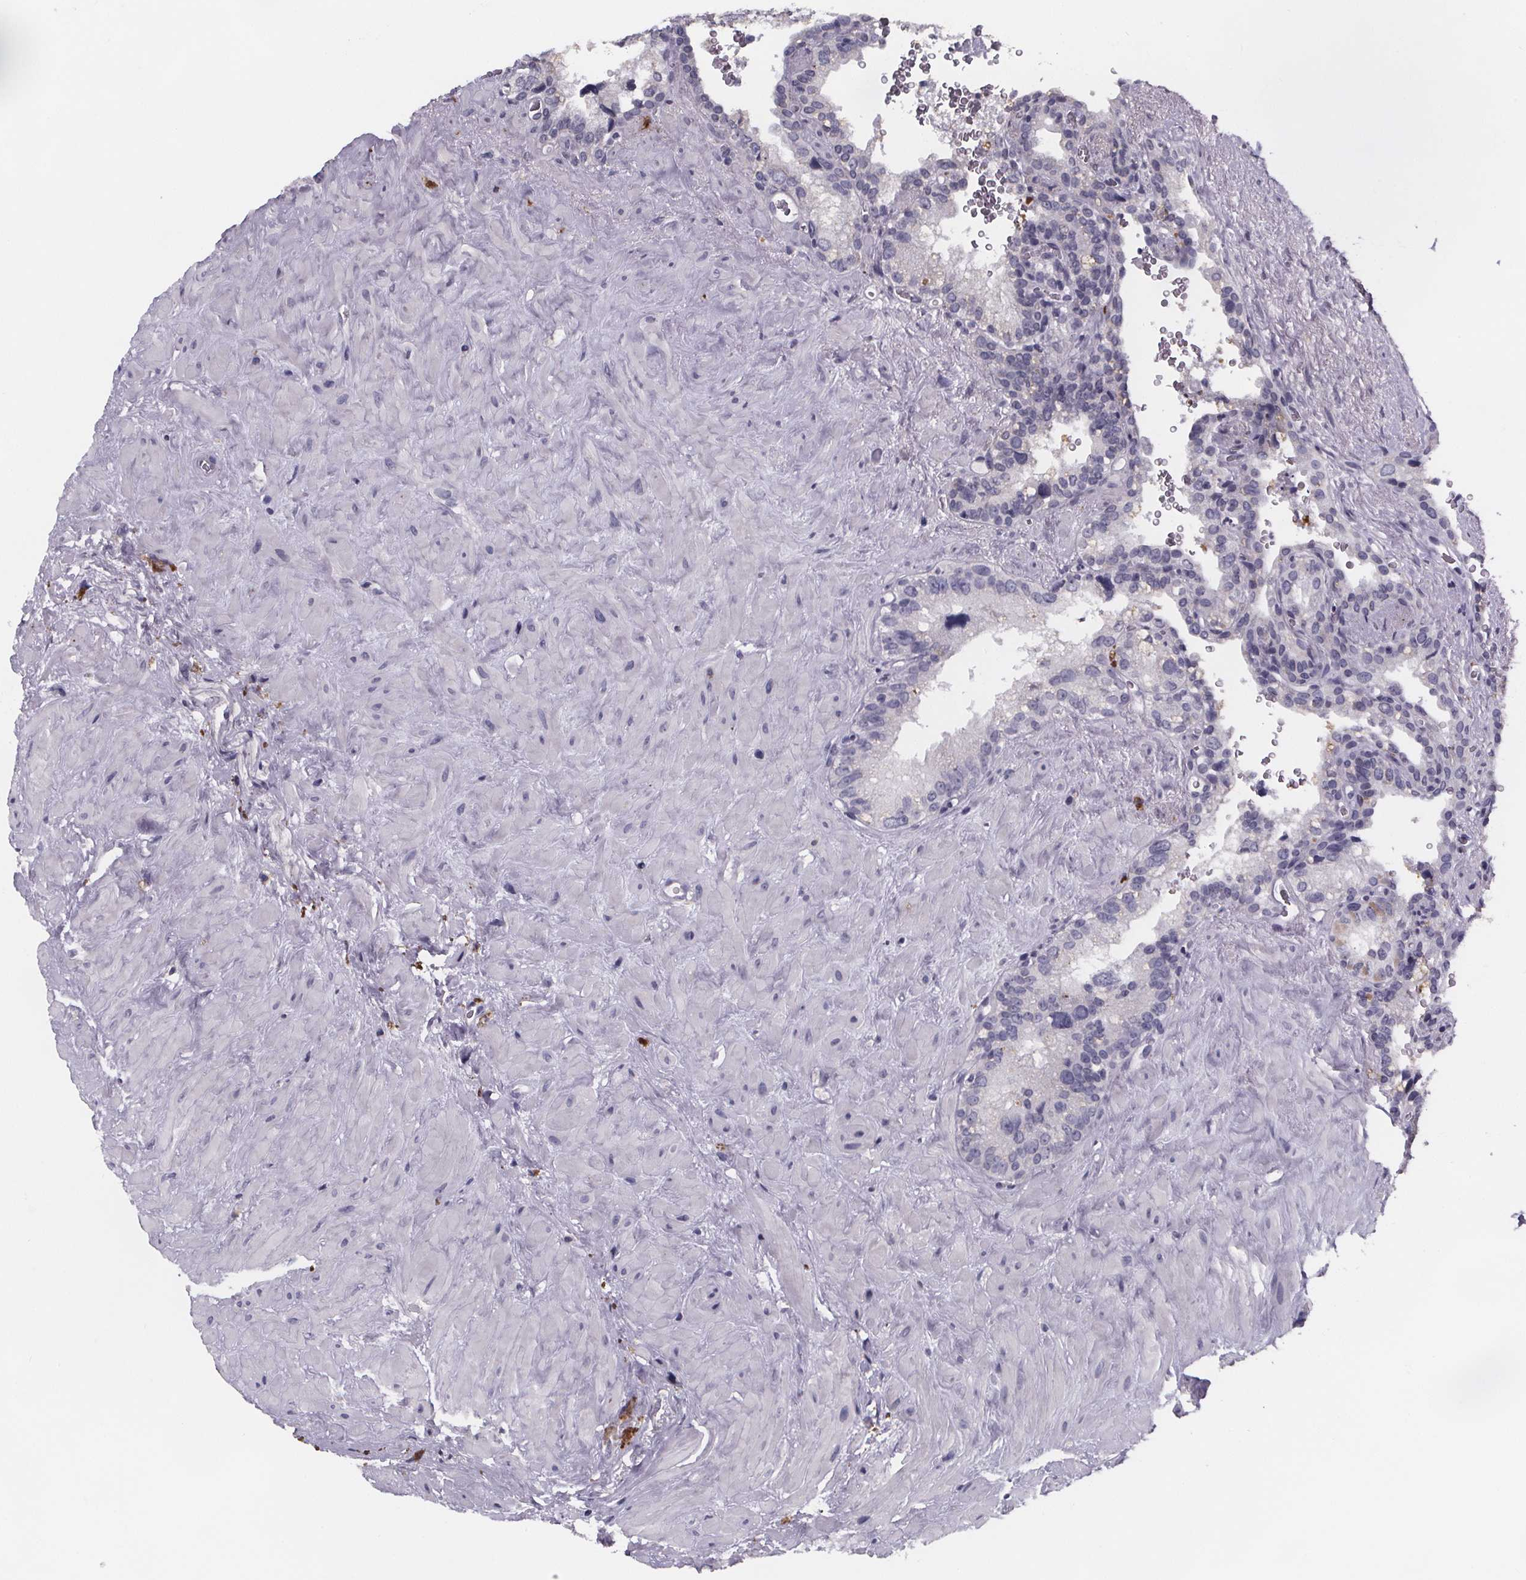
{"staining": {"intensity": "negative", "quantity": "none", "location": "none"}, "tissue": "seminal vesicle", "cell_type": "Glandular cells", "image_type": "normal", "snomed": [{"axis": "morphology", "description": "Normal tissue, NOS"}, {"axis": "topography", "description": "Prostate"}, {"axis": "topography", "description": "Seminal veicle"}], "caption": "Immunohistochemistry histopathology image of benign human seminal vesicle stained for a protein (brown), which displays no positivity in glandular cells.", "gene": "PAH", "patient": {"sex": "male", "age": 71}}